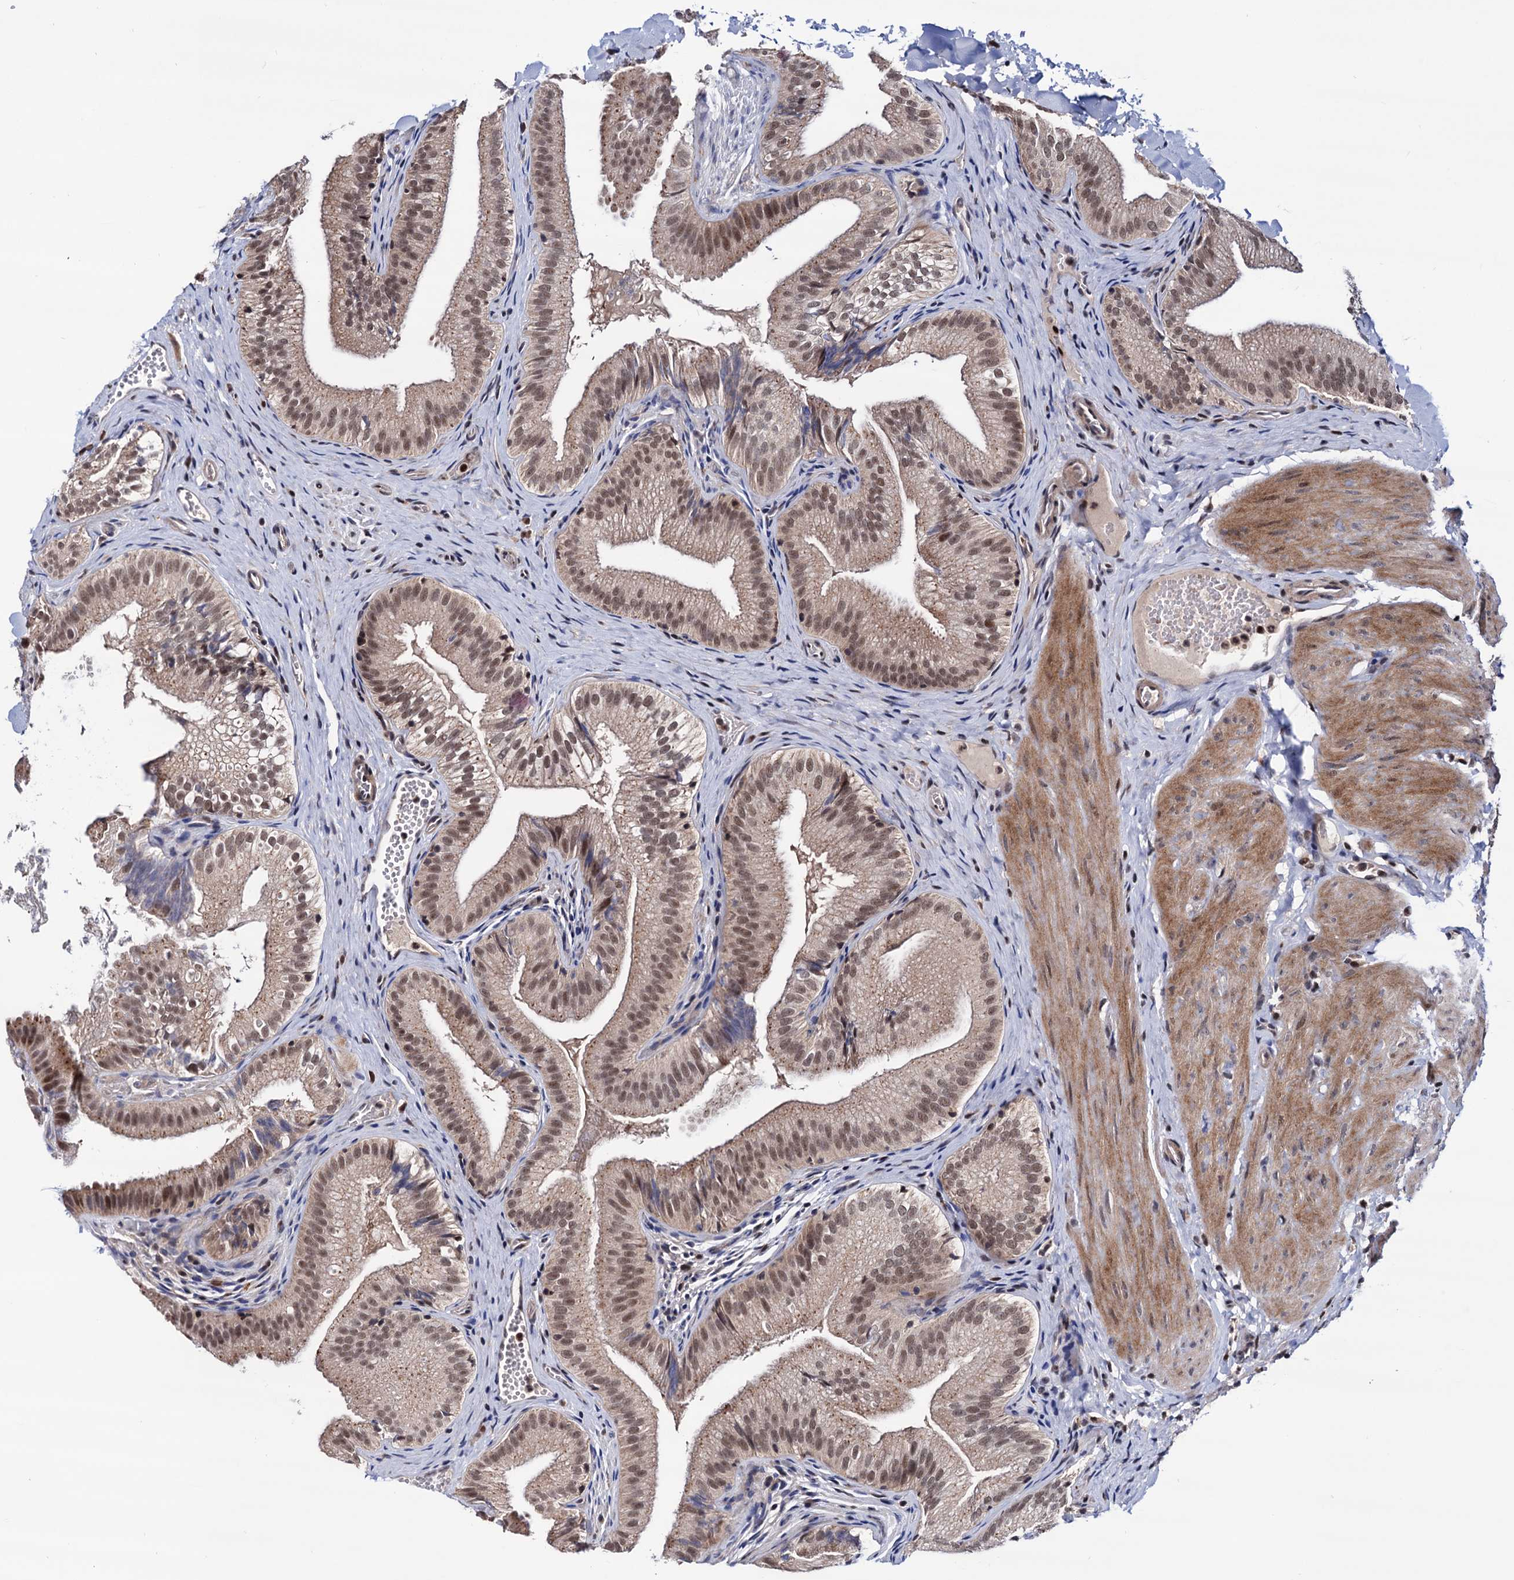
{"staining": {"intensity": "weak", "quantity": ">75%", "location": "cytoplasmic/membranous,nuclear"}, "tissue": "gallbladder", "cell_type": "Glandular cells", "image_type": "normal", "snomed": [{"axis": "morphology", "description": "Normal tissue, NOS"}, {"axis": "topography", "description": "Gallbladder"}], "caption": "A low amount of weak cytoplasmic/membranous,nuclear expression is appreciated in about >75% of glandular cells in normal gallbladder. Nuclei are stained in blue.", "gene": "RNASEH2B", "patient": {"sex": "female", "age": 30}}